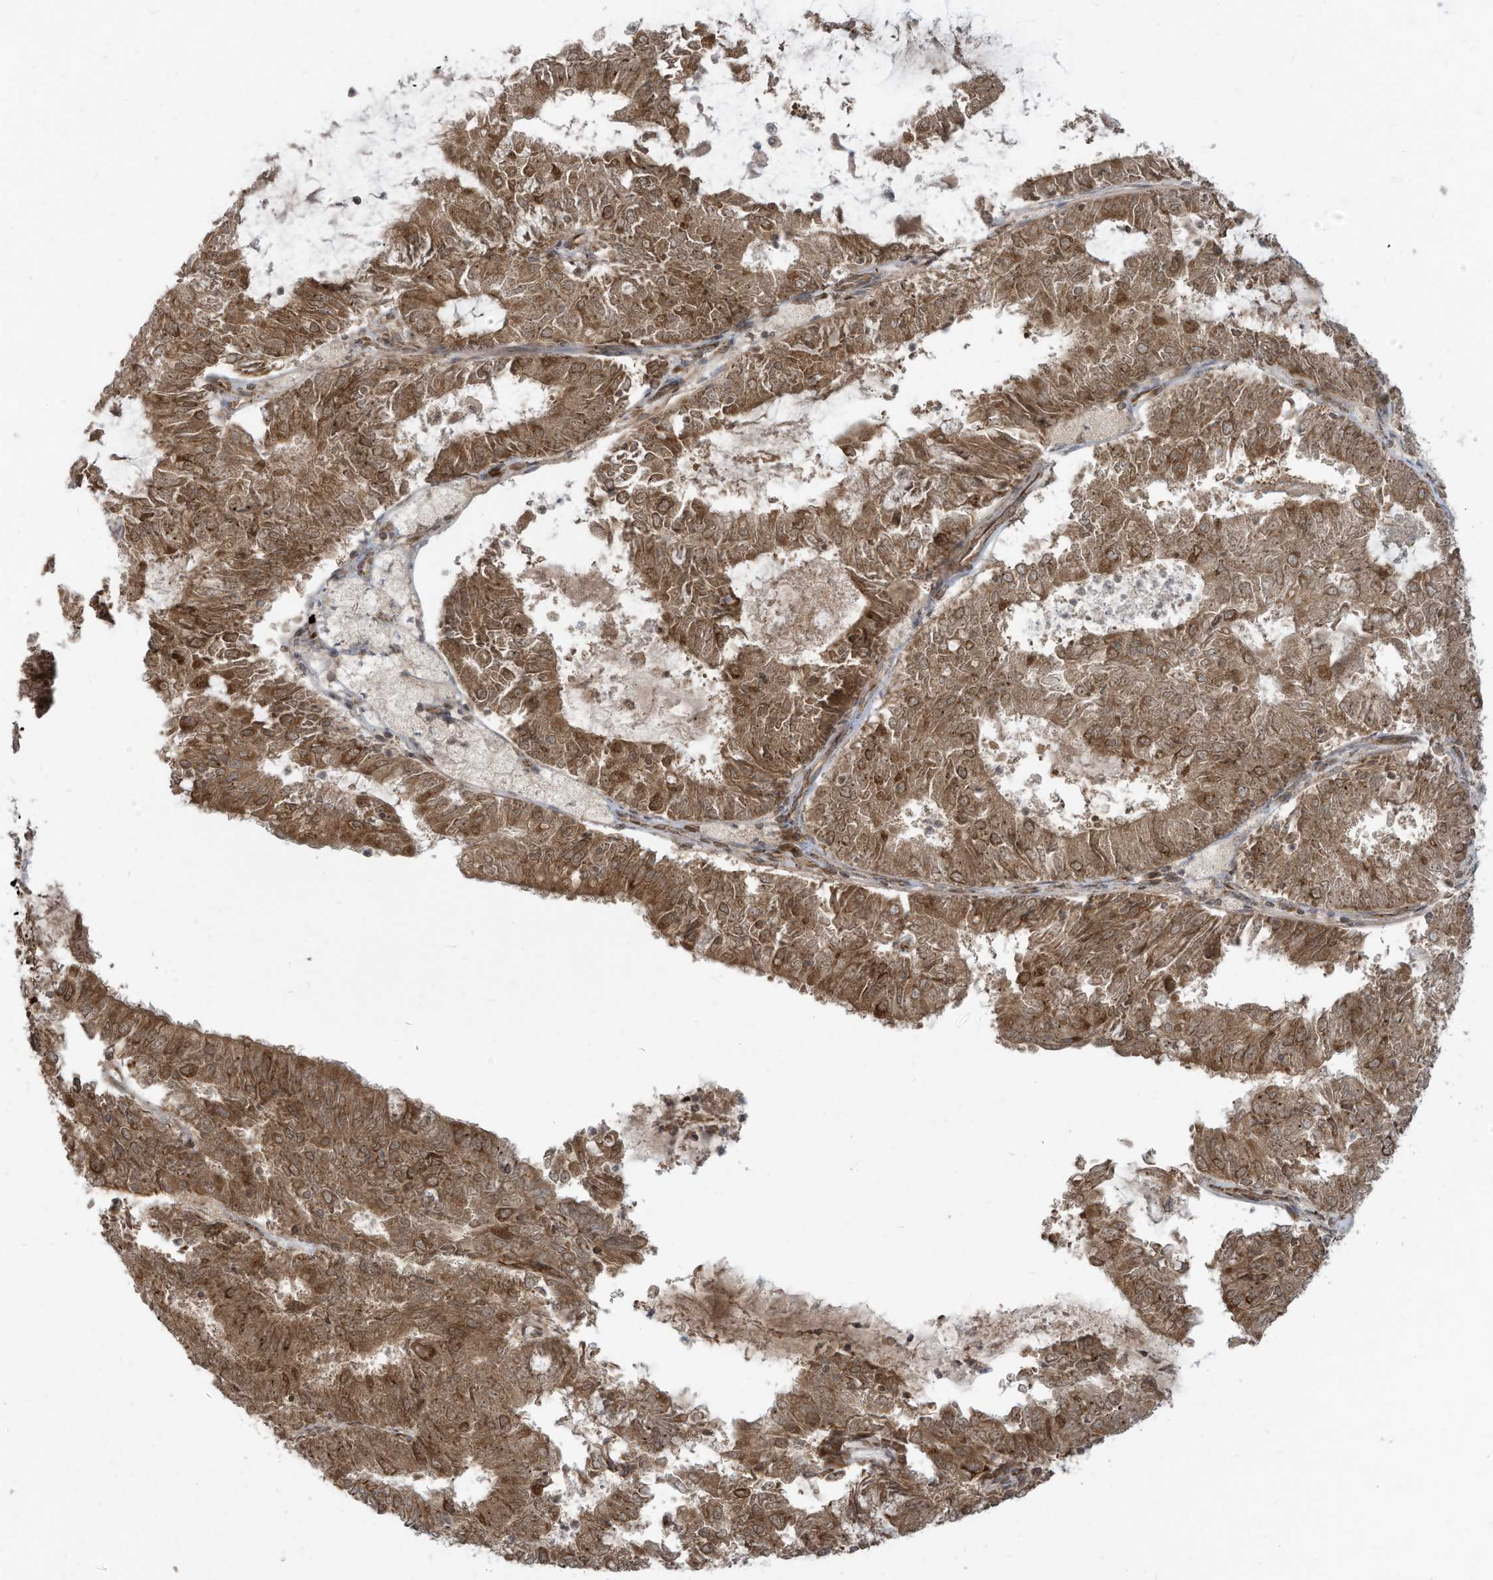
{"staining": {"intensity": "moderate", "quantity": ">75%", "location": "cytoplasmic/membranous"}, "tissue": "endometrial cancer", "cell_type": "Tumor cells", "image_type": "cancer", "snomed": [{"axis": "morphology", "description": "Adenocarcinoma, NOS"}, {"axis": "topography", "description": "Endometrium"}], "caption": "This photomicrograph demonstrates immunohistochemistry (IHC) staining of human endometrial cancer (adenocarcinoma), with medium moderate cytoplasmic/membranous positivity in approximately >75% of tumor cells.", "gene": "TRIM67", "patient": {"sex": "female", "age": 57}}